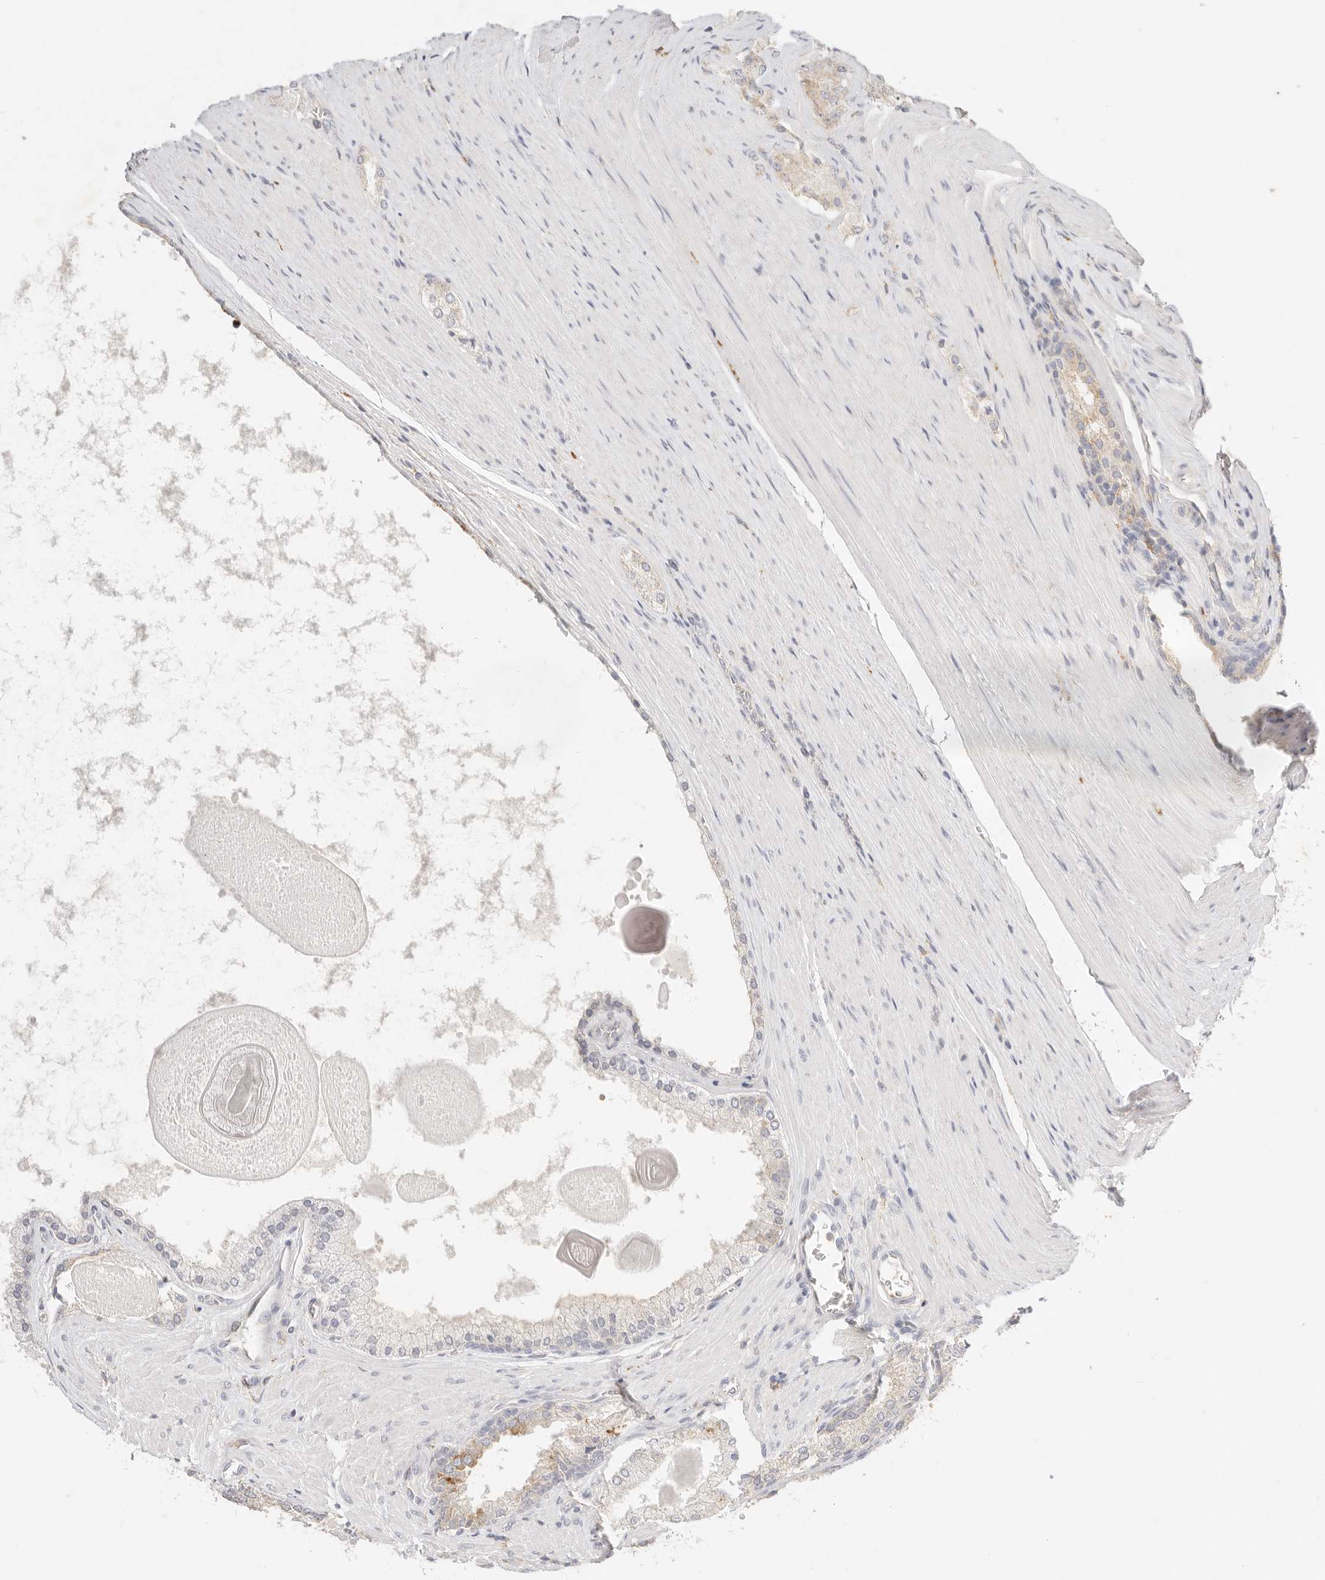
{"staining": {"intensity": "negative", "quantity": "none", "location": "none"}, "tissue": "prostate cancer", "cell_type": "Tumor cells", "image_type": "cancer", "snomed": [{"axis": "morphology", "description": "Adenocarcinoma, High grade"}, {"axis": "topography", "description": "Prostate"}], "caption": "Human high-grade adenocarcinoma (prostate) stained for a protein using IHC demonstrates no positivity in tumor cells.", "gene": "HK2", "patient": {"sex": "male", "age": 60}}